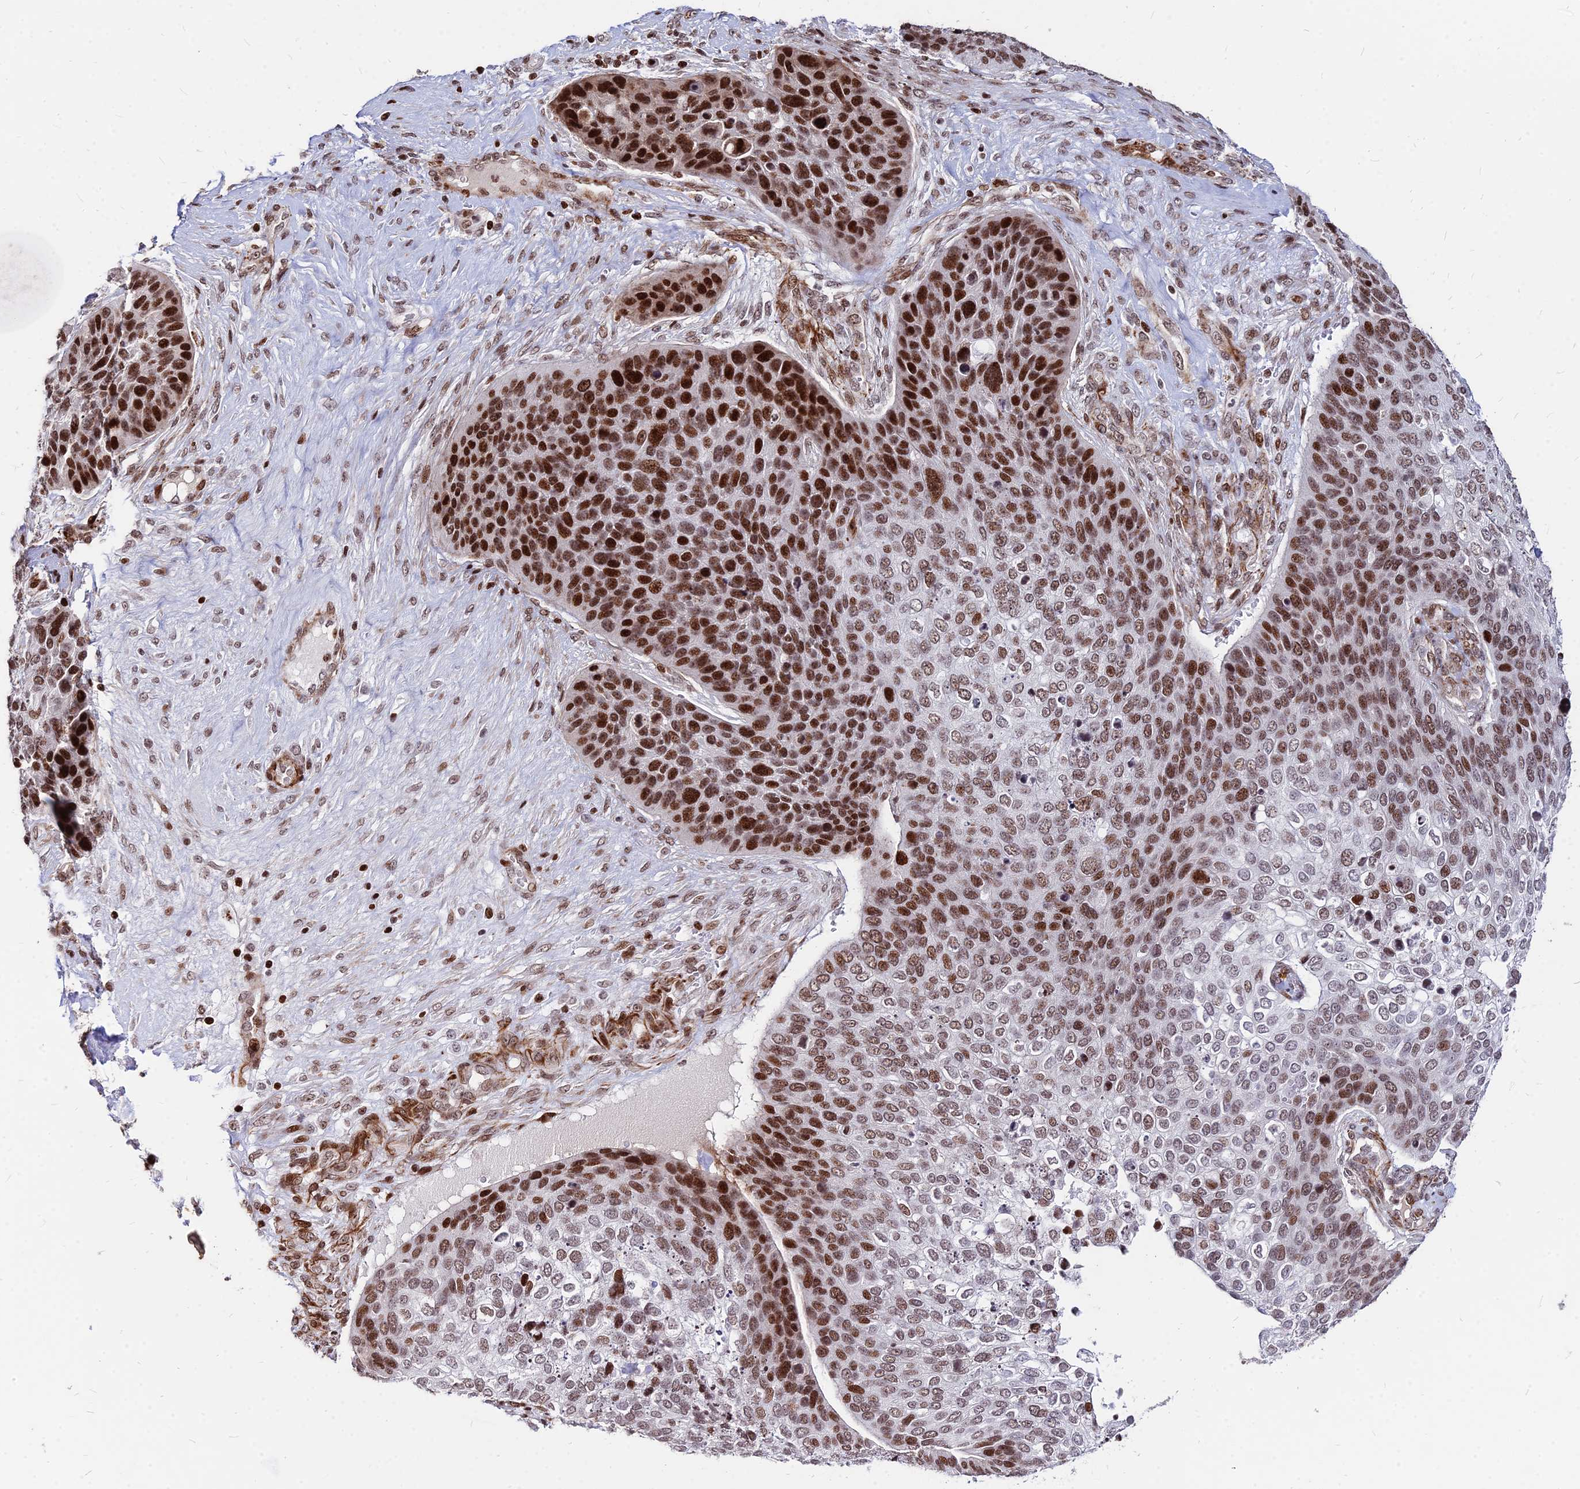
{"staining": {"intensity": "strong", "quantity": "25%-75%", "location": "nuclear"}, "tissue": "skin cancer", "cell_type": "Tumor cells", "image_type": "cancer", "snomed": [{"axis": "morphology", "description": "Basal cell carcinoma"}, {"axis": "topography", "description": "Skin"}], "caption": "An immunohistochemistry (IHC) photomicrograph of tumor tissue is shown. Protein staining in brown shows strong nuclear positivity in skin basal cell carcinoma within tumor cells.", "gene": "NYAP2", "patient": {"sex": "female", "age": 74}}